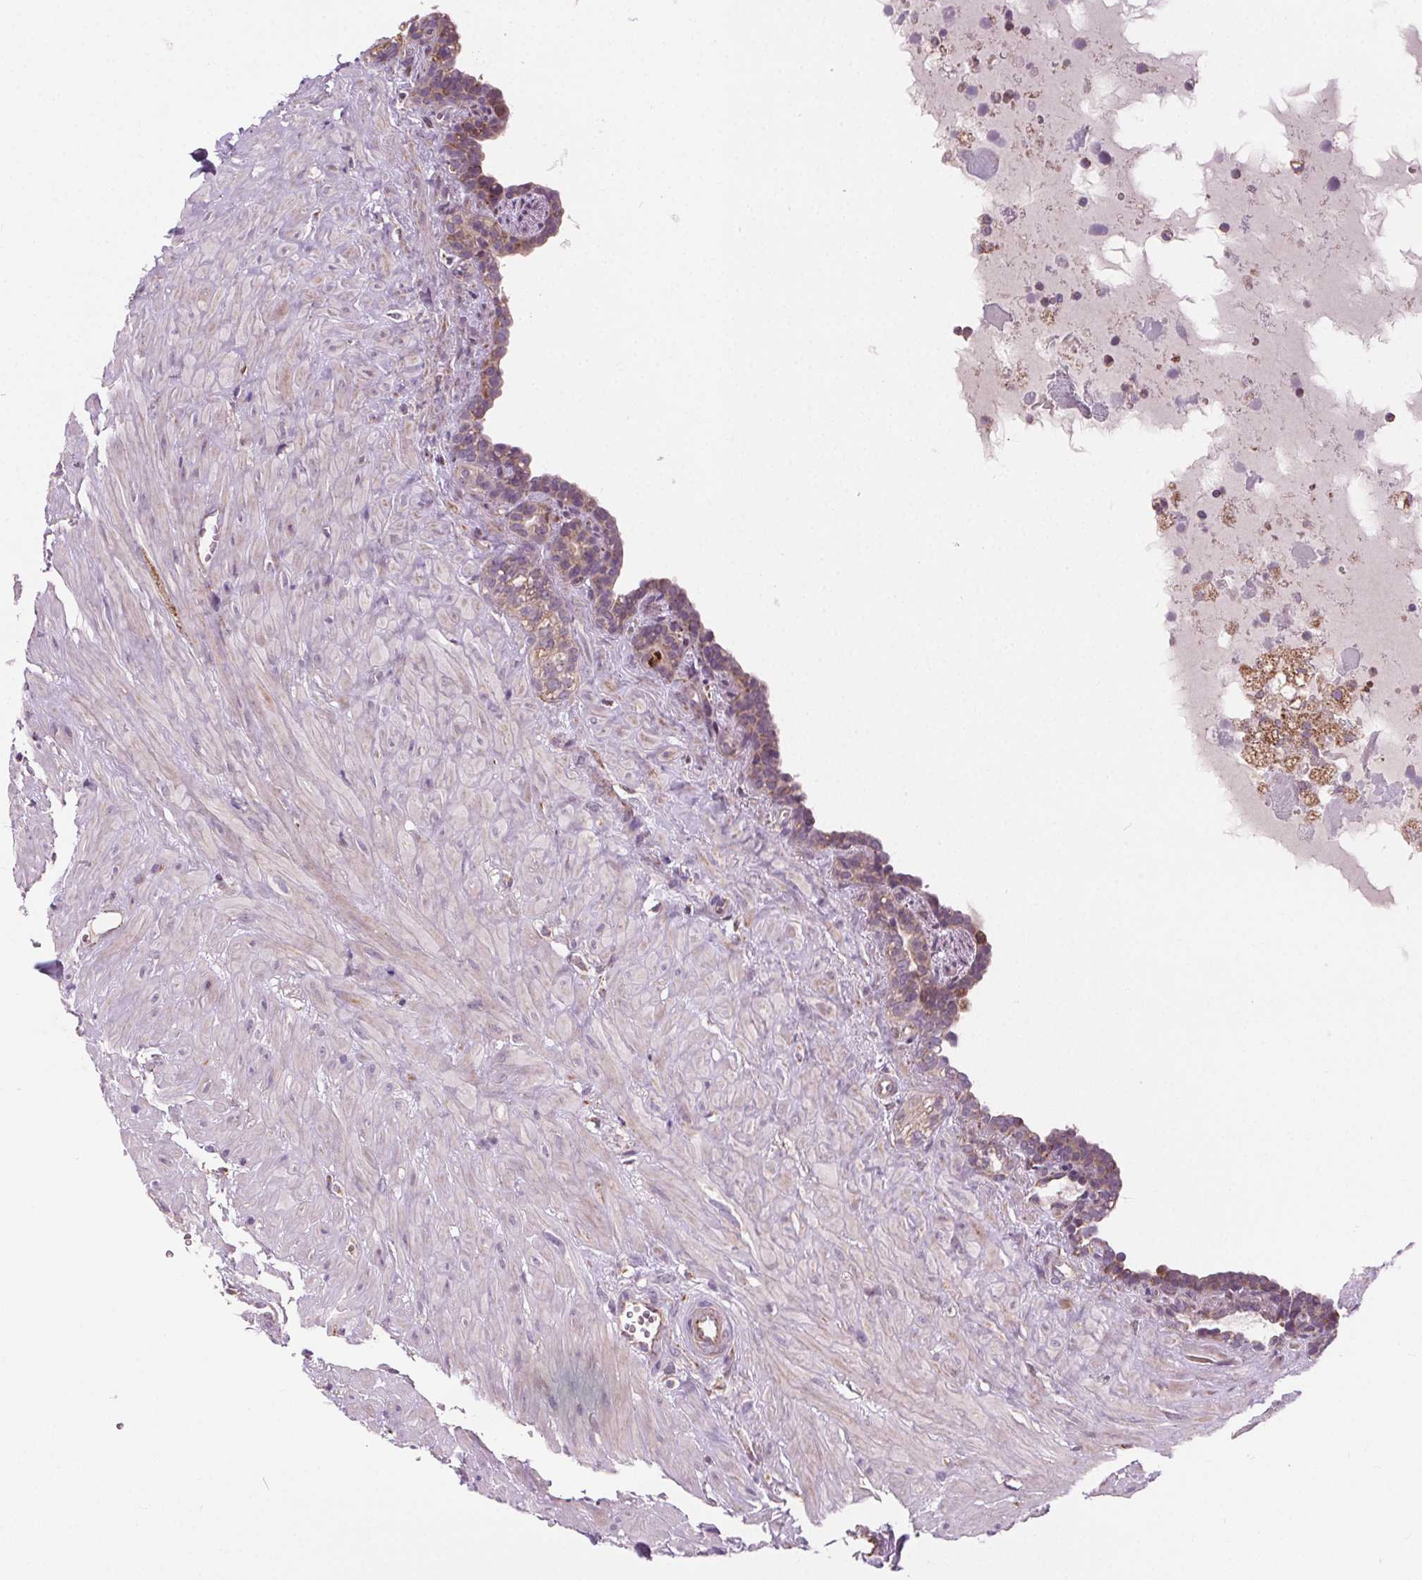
{"staining": {"intensity": "weak", "quantity": ">75%", "location": "cytoplasmic/membranous"}, "tissue": "seminal vesicle", "cell_type": "Glandular cells", "image_type": "normal", "snomed": [{"axis": "morphology", "description": "Normal tissue, NOS"}, {"axis": "topography", "description": "Seminal veicle"}], "caption": "Seminal vesicle stained with DAB (3,3'-diaminobenzidine) immunohistochemistry demonstrates low levels of weak cytoplasmic/membranous positivity in approximately >75% of glandular cells. Using DAB (brown) and hematoxylin (blue) stains, captured at high magnification using brightfield microscopy.", "gene": "GOLT1B", "patient": {"sex": "male", "age": 76}}